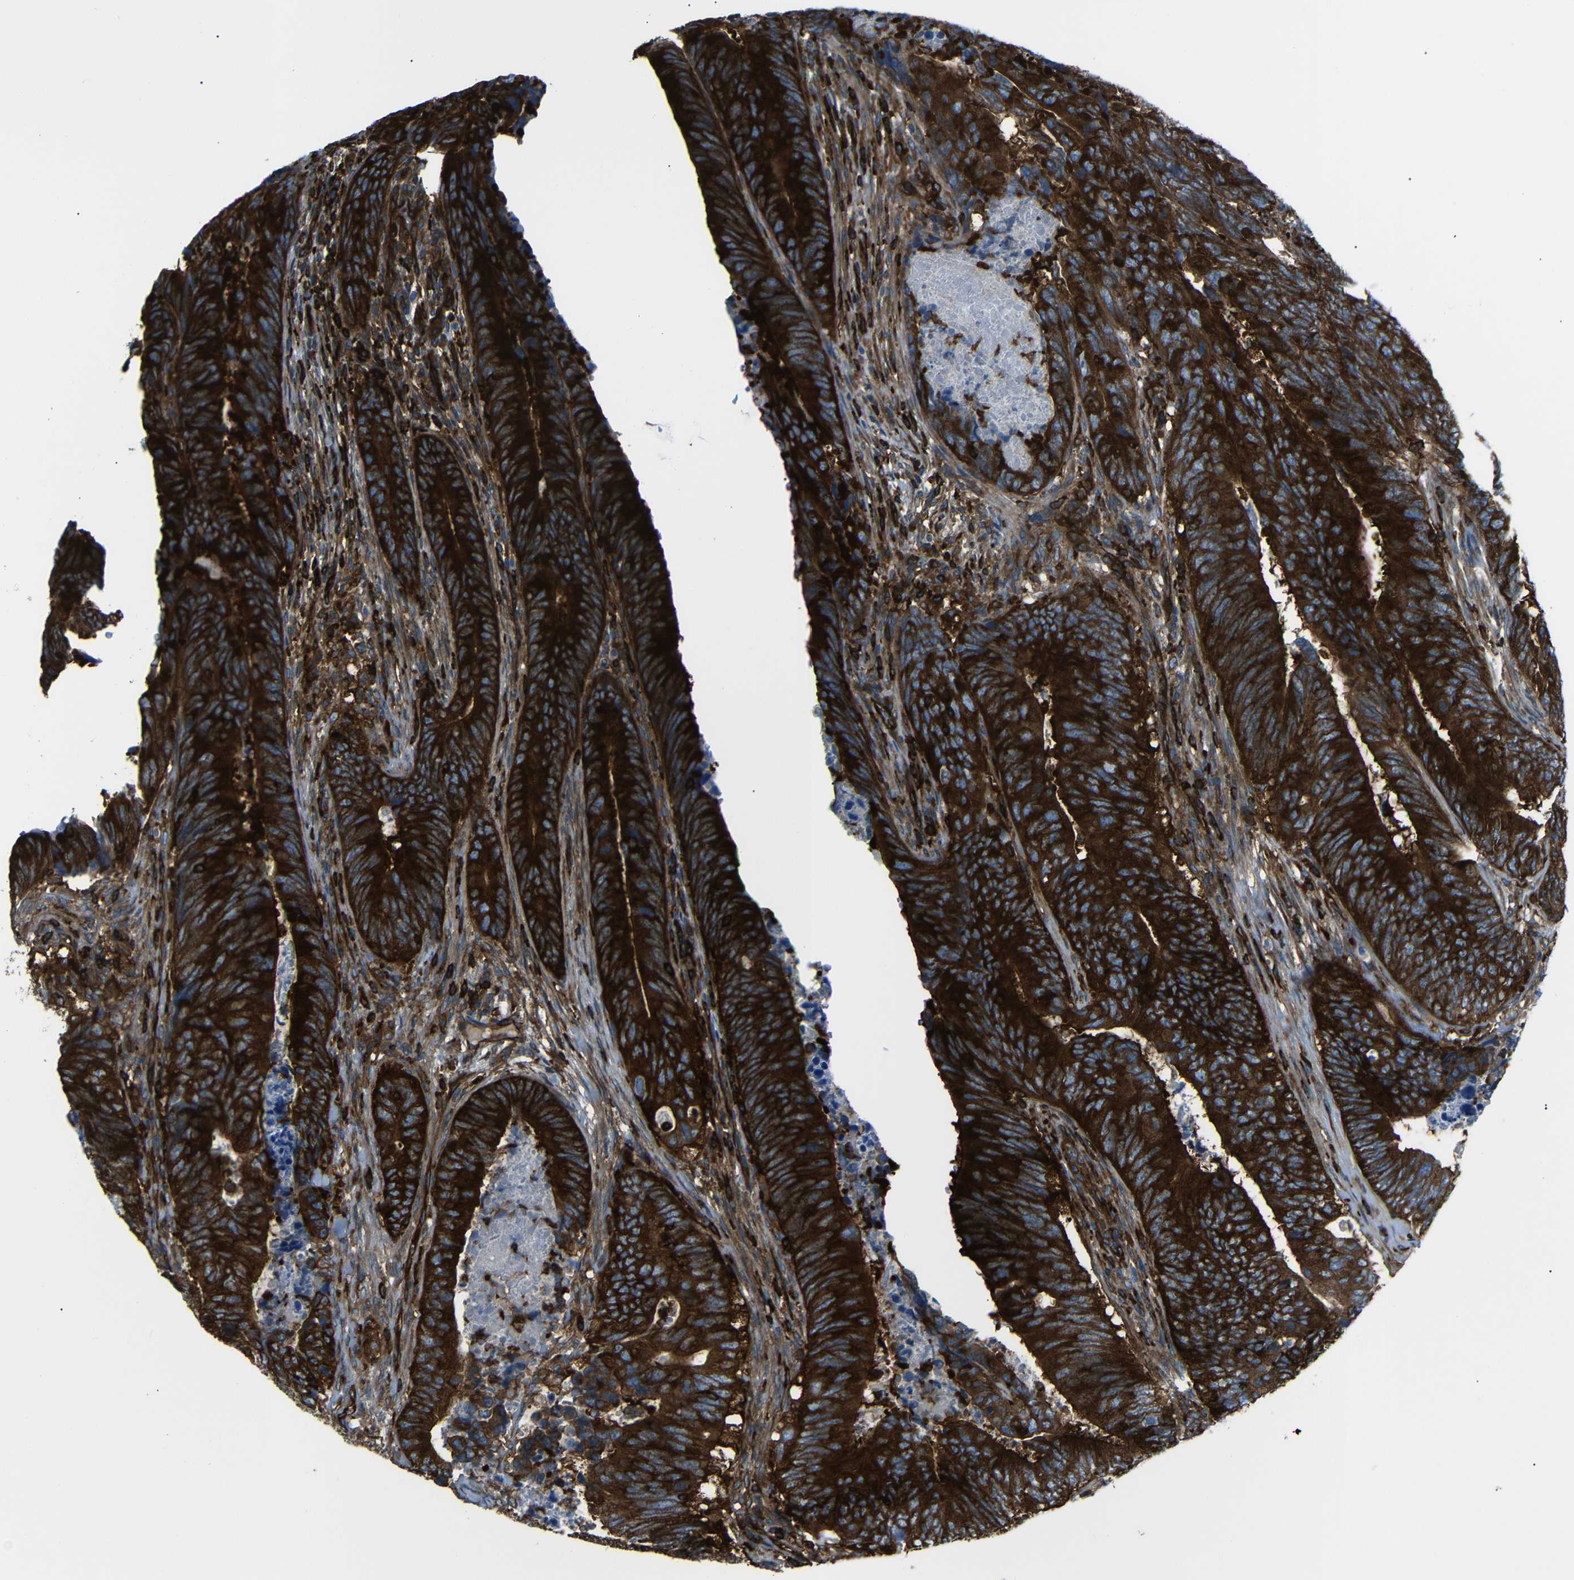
{"staining": {"intensity": "strong", "quantity": ">75%", "location": "cytoplasmic/membranous"}, "tissue": "colorectal cancer", "cell_type": "Tumor cells", "image_type": "cancer", "snomed": [{"axis": "morphology", "description": "Normal tissue, NOS"}, {"axis": "morphology", "description": "Adenocarcinoma, NOS"}, {"axis": "topography", "description": "Colon"}], "caption": "Human colorectal adenocarcinoma stained for a protein (brown) reveals strong cytoplasmic/membranous positive positivity in approximately >75% of tumor cells.", "gene": "ARHGEF1", "patient": {"sex": "male", "age": 56}}